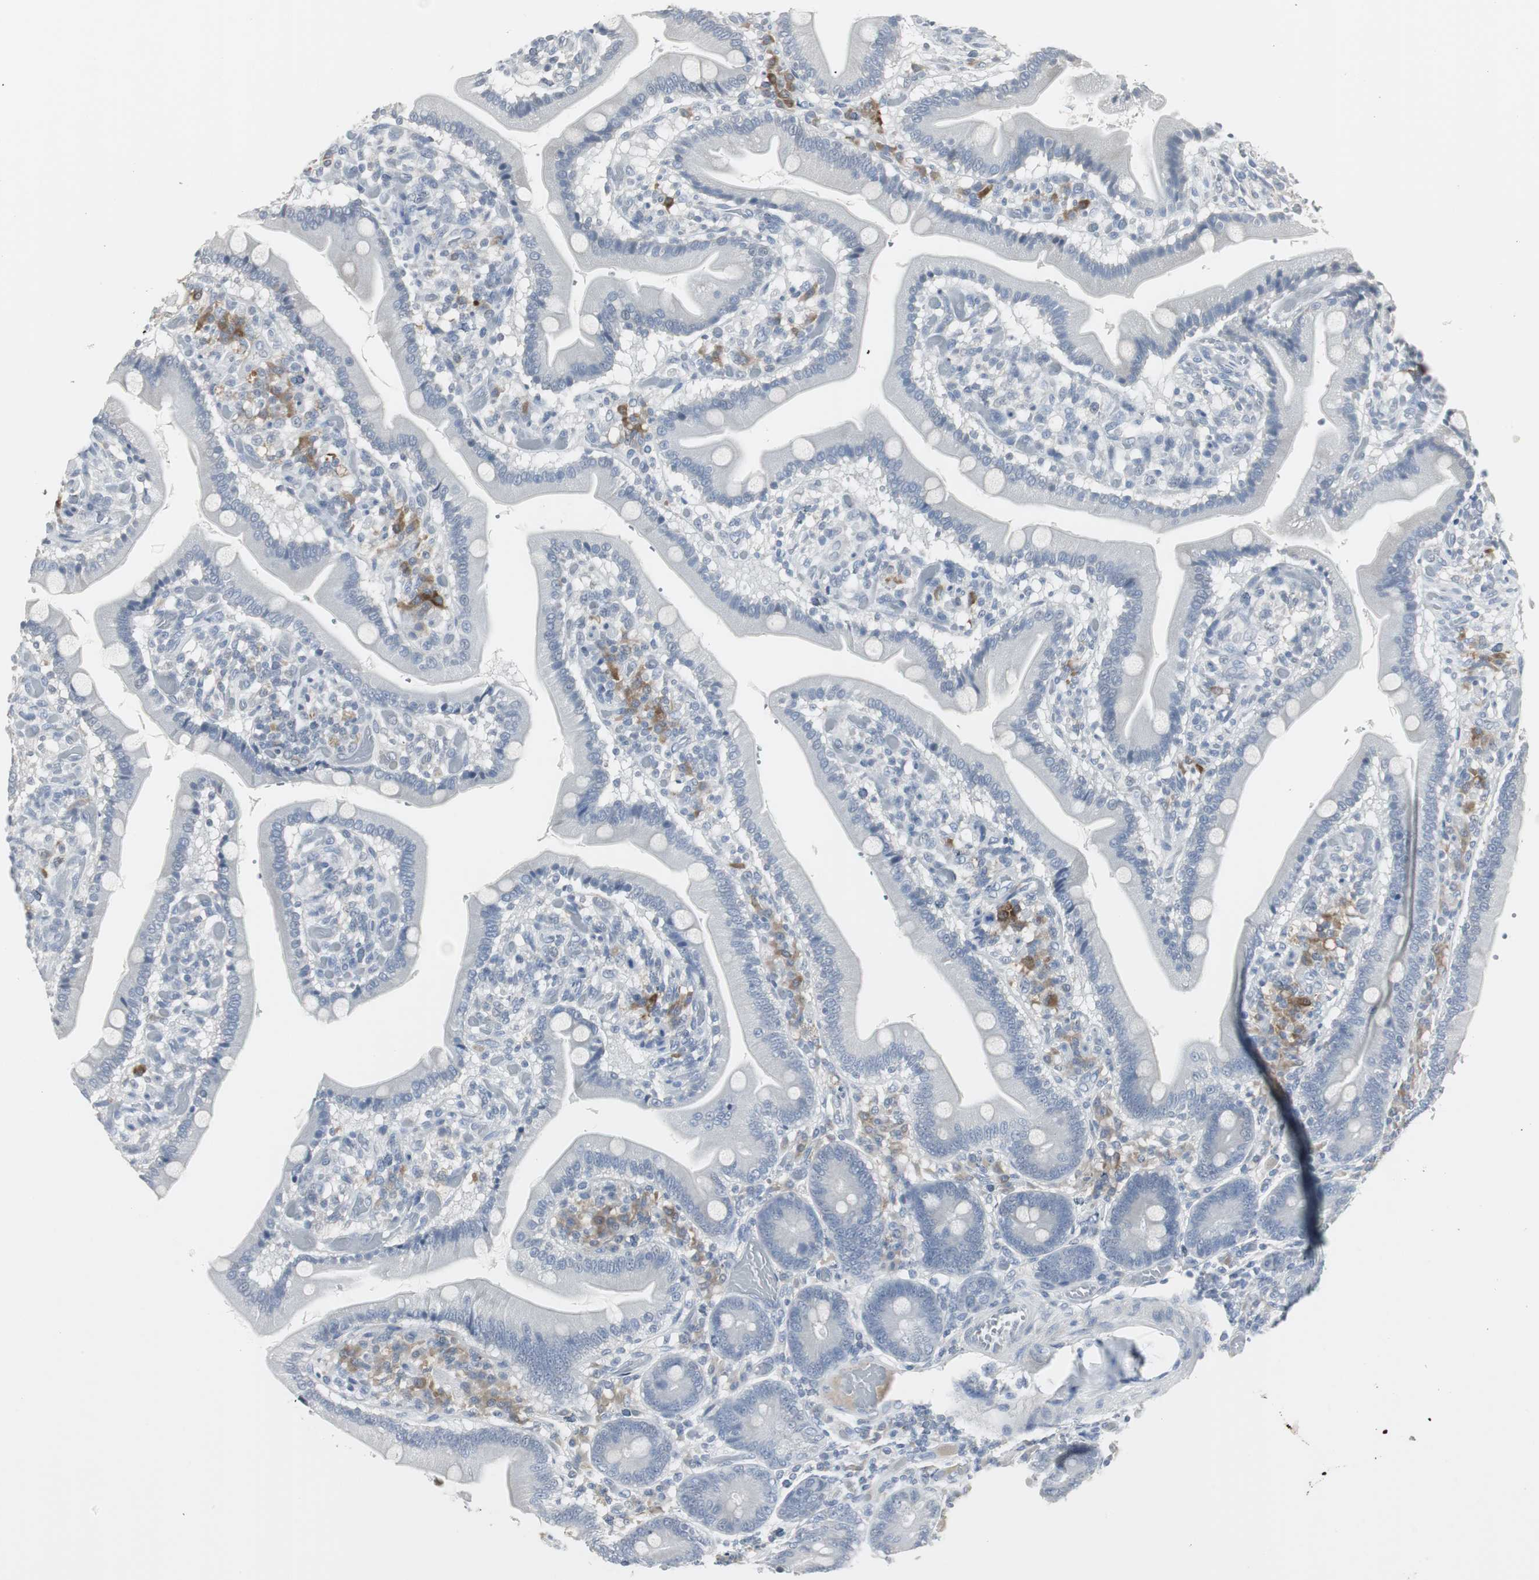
{"staining": {"intensity": "negative", "quantity": "none", "location": "none"}, "tissue": "duodenum", "cell_type": "Glandular cells", "image_type": "normal", "snomed": [{"axis": "morphology", "description": "Normal tissue, NOS"}, {"axis": "topography", "description": "Duodenum"}], "caption": "DAB (3,3'-diaminobenzidine) immunohistochemical staining of unremarkable duodenum exhibits no significant positivity in glandular cells. (Stains: DAB (3,3'-diaminobenzidine) immunohistochemistry (IHC) with hematoxylin counter stain, Microscopy: brightfield microscopy at high magnification).", "gene": "PI15", "patient": {"sex": "male", "age": 66}}